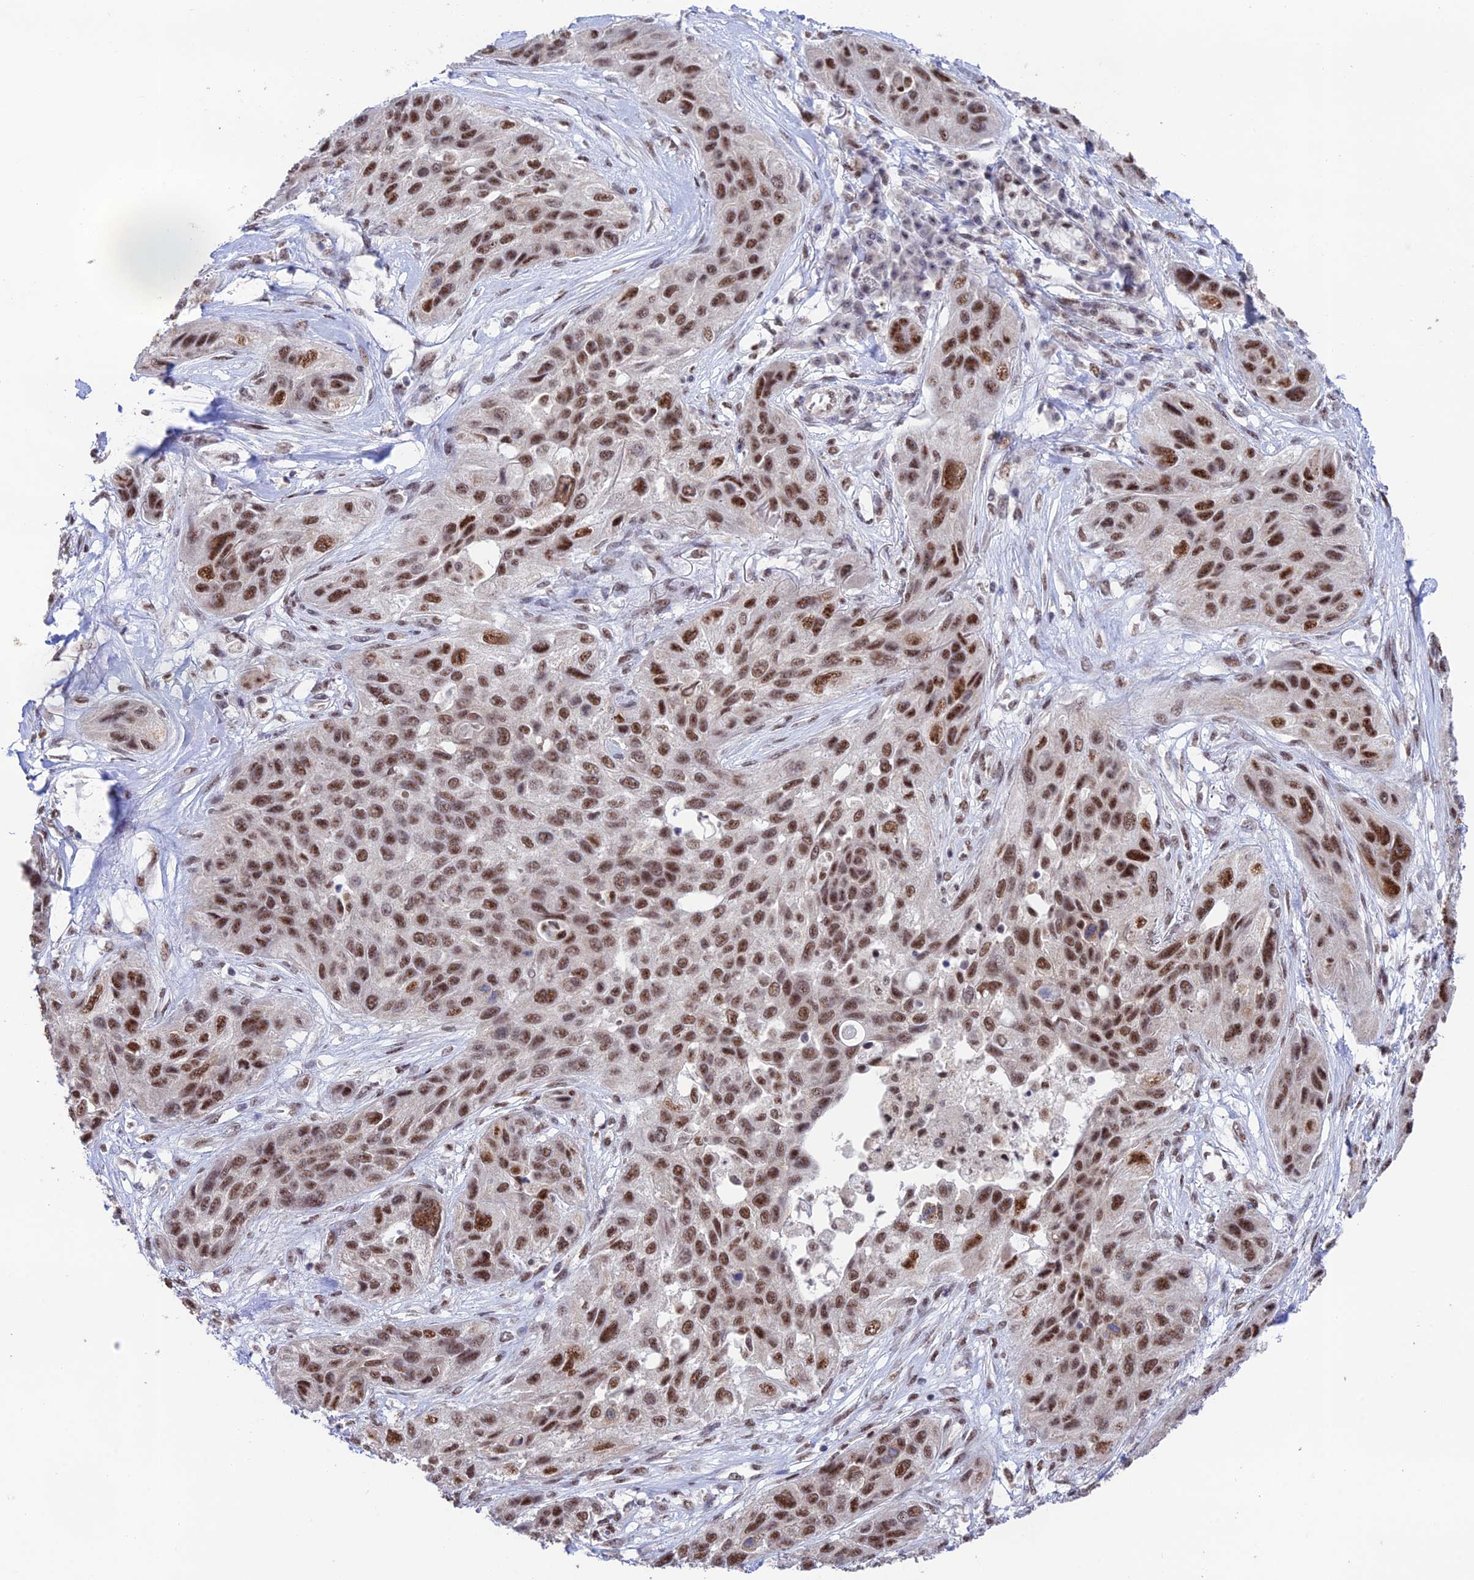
{"staining": {"intensity": "moderate", "quantity": ">75%", "location": "nuclear"}, "tissue": "lung cancer", "cell_type": "Tumor cells", "image_type": "cancer", "snomed": [{"axis": "morphology", "description": "Squamous cell carcinoma, NOS"}, {"axis": "topography", "description": "Lung"}], "caption": "Squamous cell carcinoma (lung) tissue exhibits moderate nuclear positivity in about >75% of tumor cells, visualized by immunohistochemistry.", "gene": "THOC7", "patient": {"sex": "female", "age": 70}}